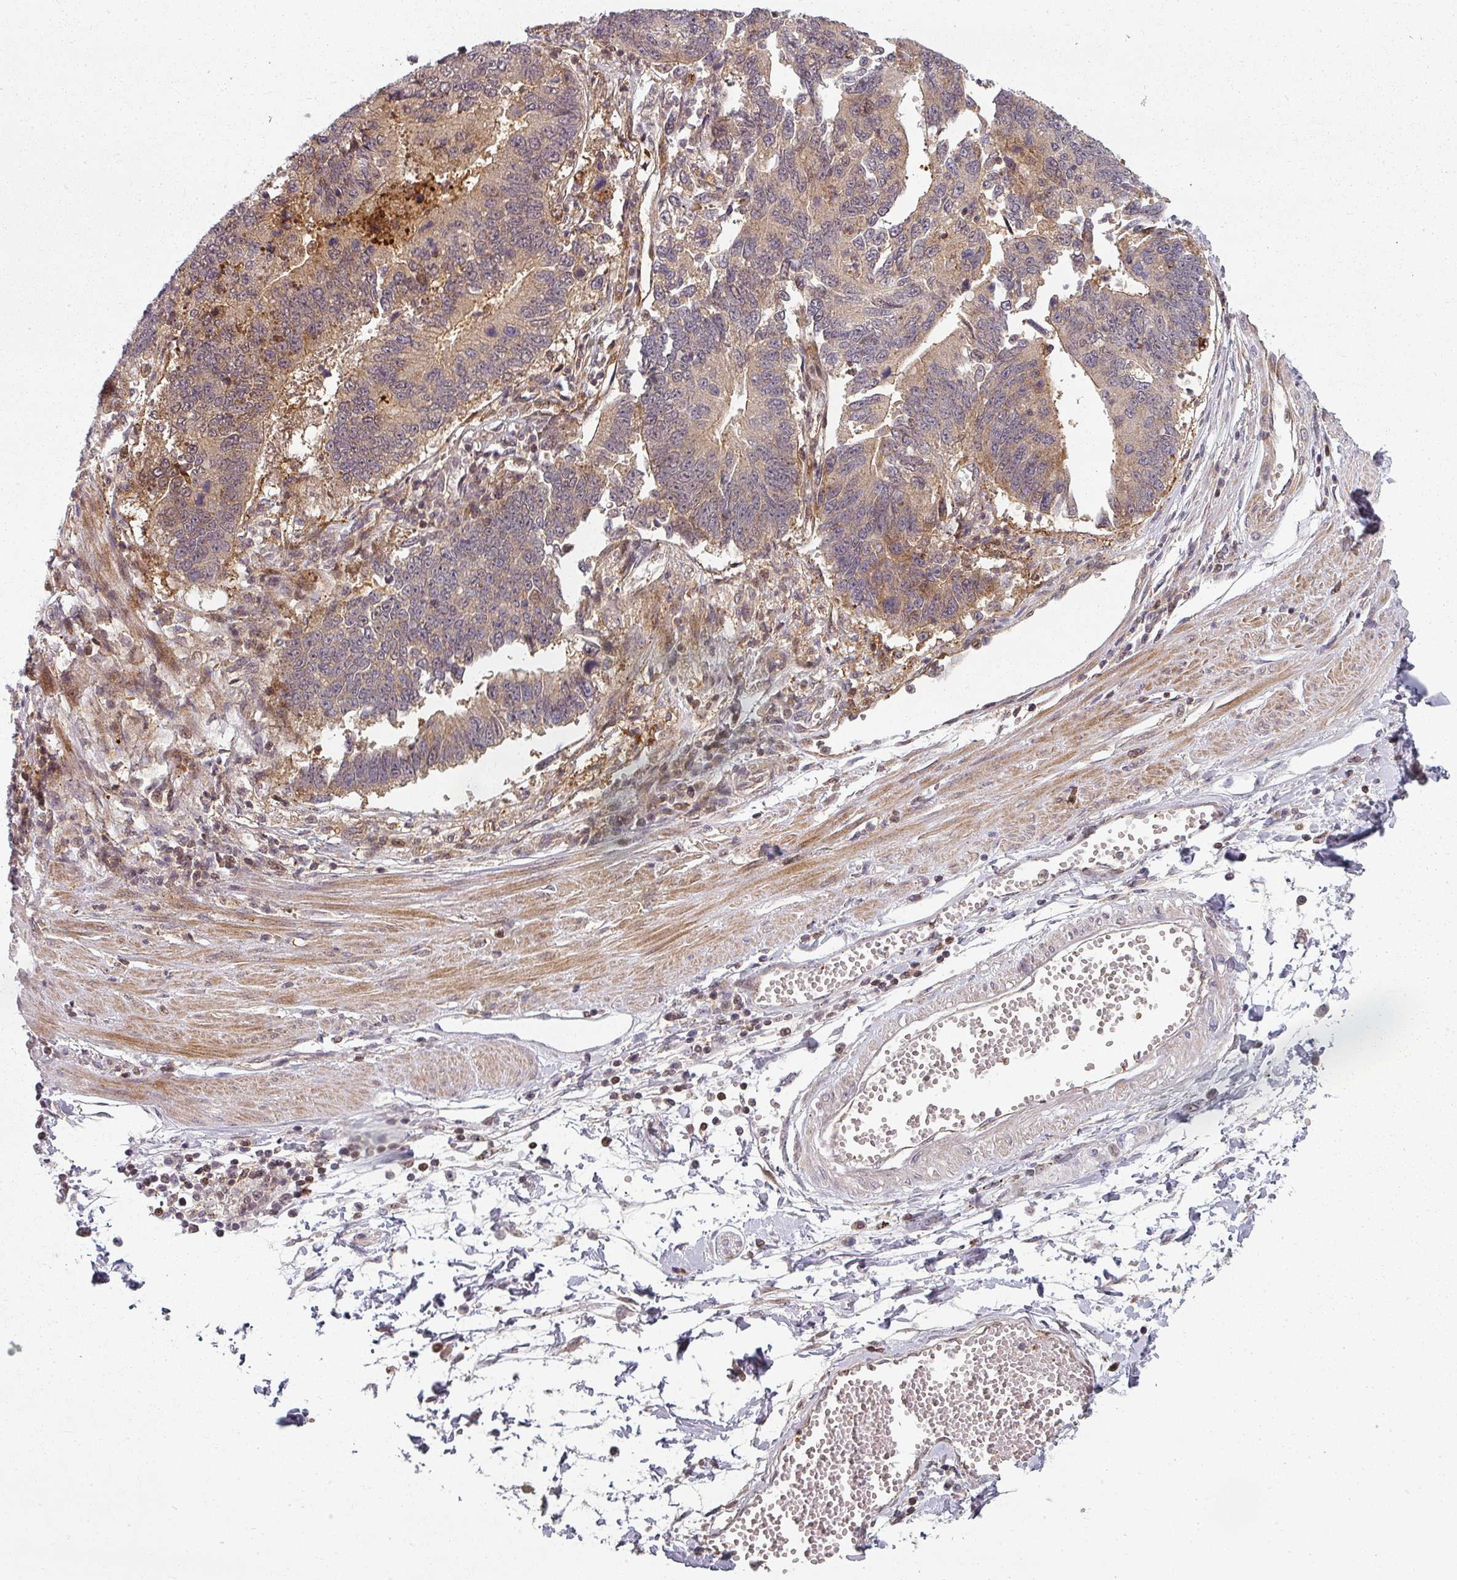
{"staining": {"intensity": "weak", "quantity": "25%-75%", "location": "cytoplasmic/membranous"}, "tissue": "stomach cancer", "cell_type": "Tumor cells", "image_type": "cancer", "snomed": [{"axis": "morphology", "description": "Adenocarcinoma, NOS"}, {"axis": "topography", "description": "Stomach"}], "caption": "A low amount of weak cytoplasmic/membranous positivity is appreciated in approximately 25%-75% of tumor cells in stomach cancer (adenocarcinoma) tissue.", "gene": "CLIC1", "patient": {"sex": "male", "age": 59}}